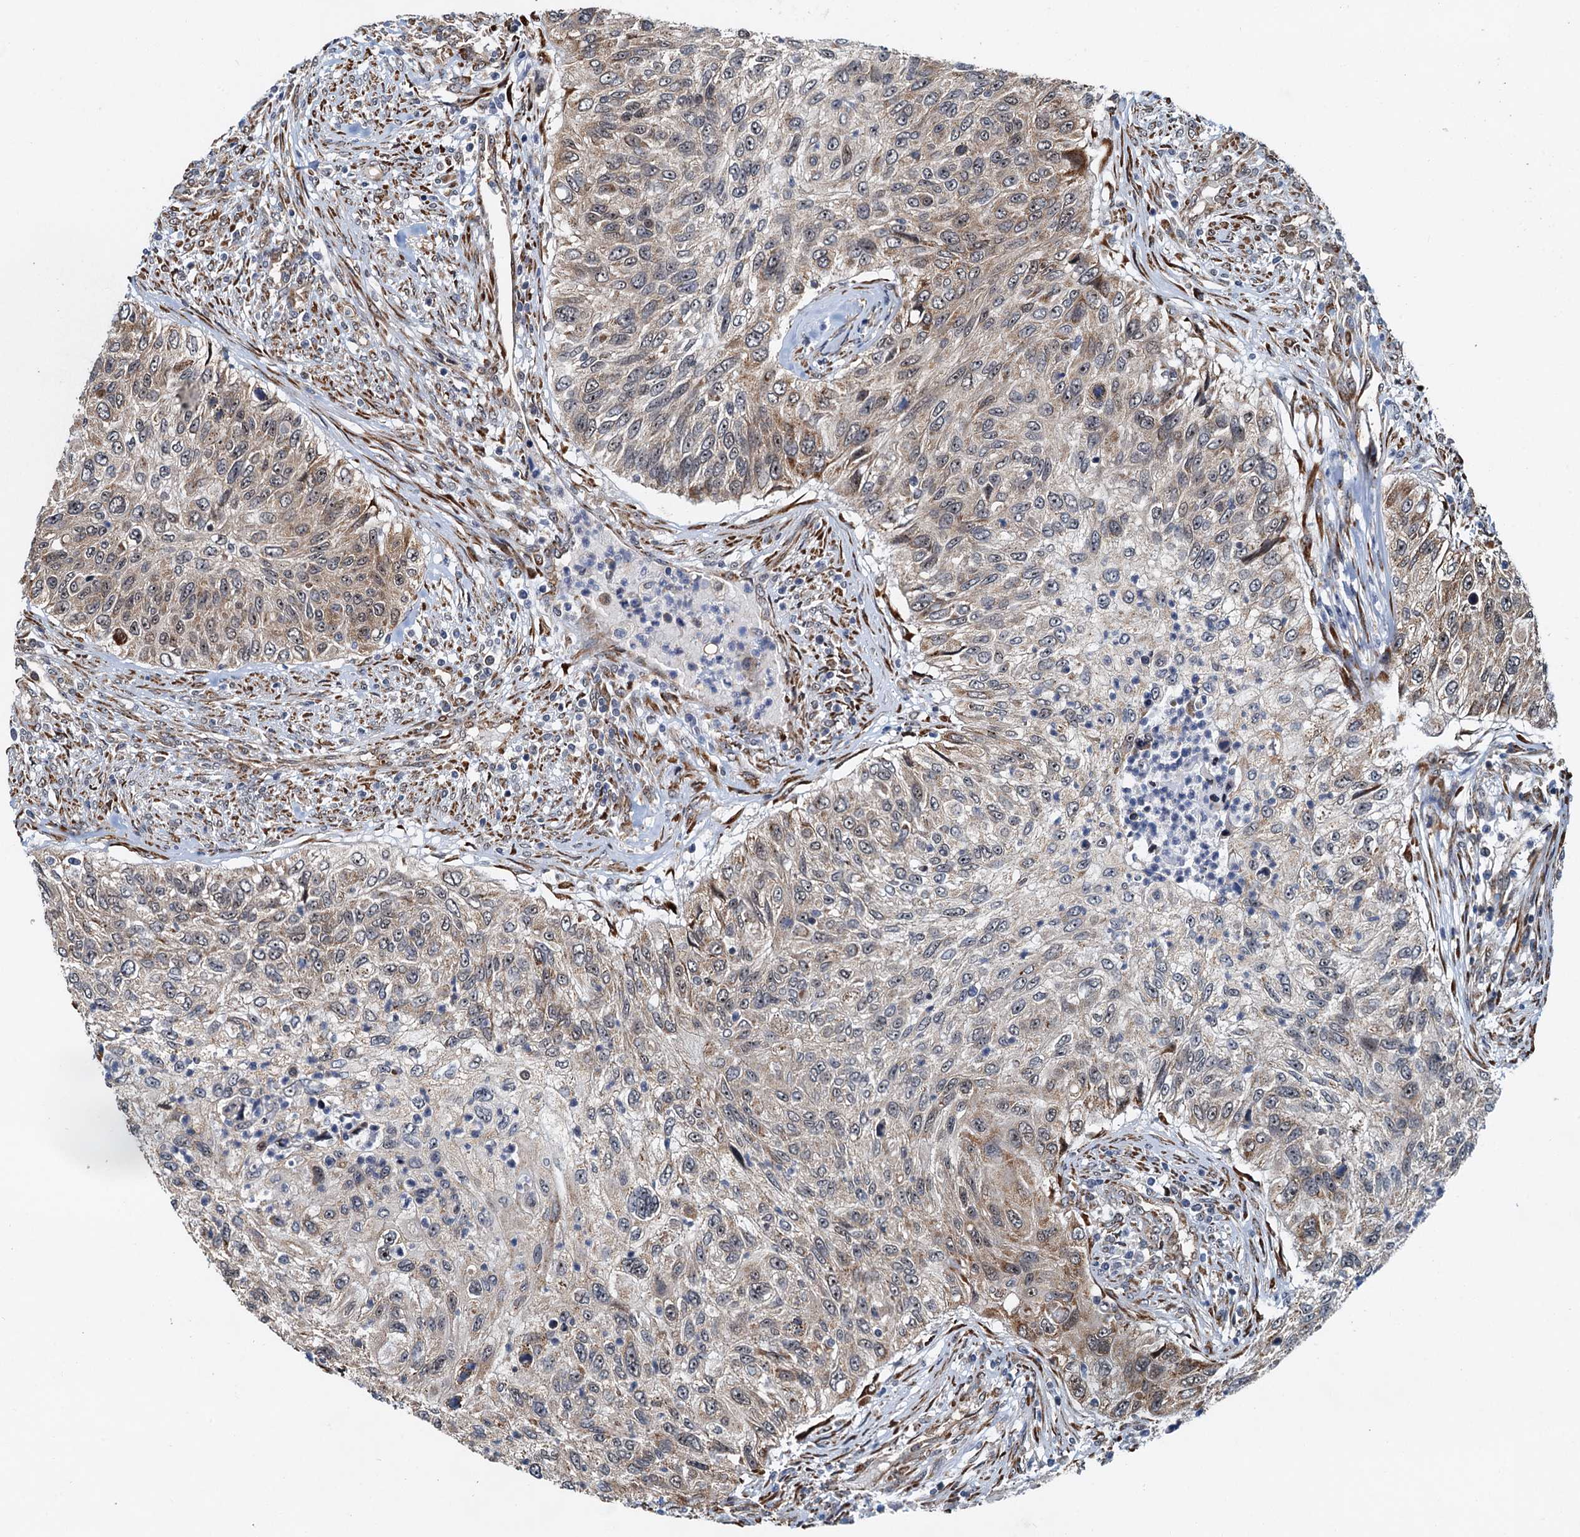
{"staining": {"intensity": "weak", "quantity": "25%-75%", "location": "cytoplasmic/membranous"}, "tissue": "urothelial cancer", "cell_type": "Tumor cells", "image_type": "cancer", "snomed": [{"axis": "morphology", "description": "Urothelial carcinoma, High grade"}, {"axis": "topography", "description": "Urinary bladder"}], "caption": "Human urothelial carcinoma (high-grade) stained with a brown dye demonstrates weak cytoplasmic/membranous positive positivity in approximately 25%-75% of tumor cells.", "gene": "DNAJC21", "patient": {"sex": "female", "age": 60}}